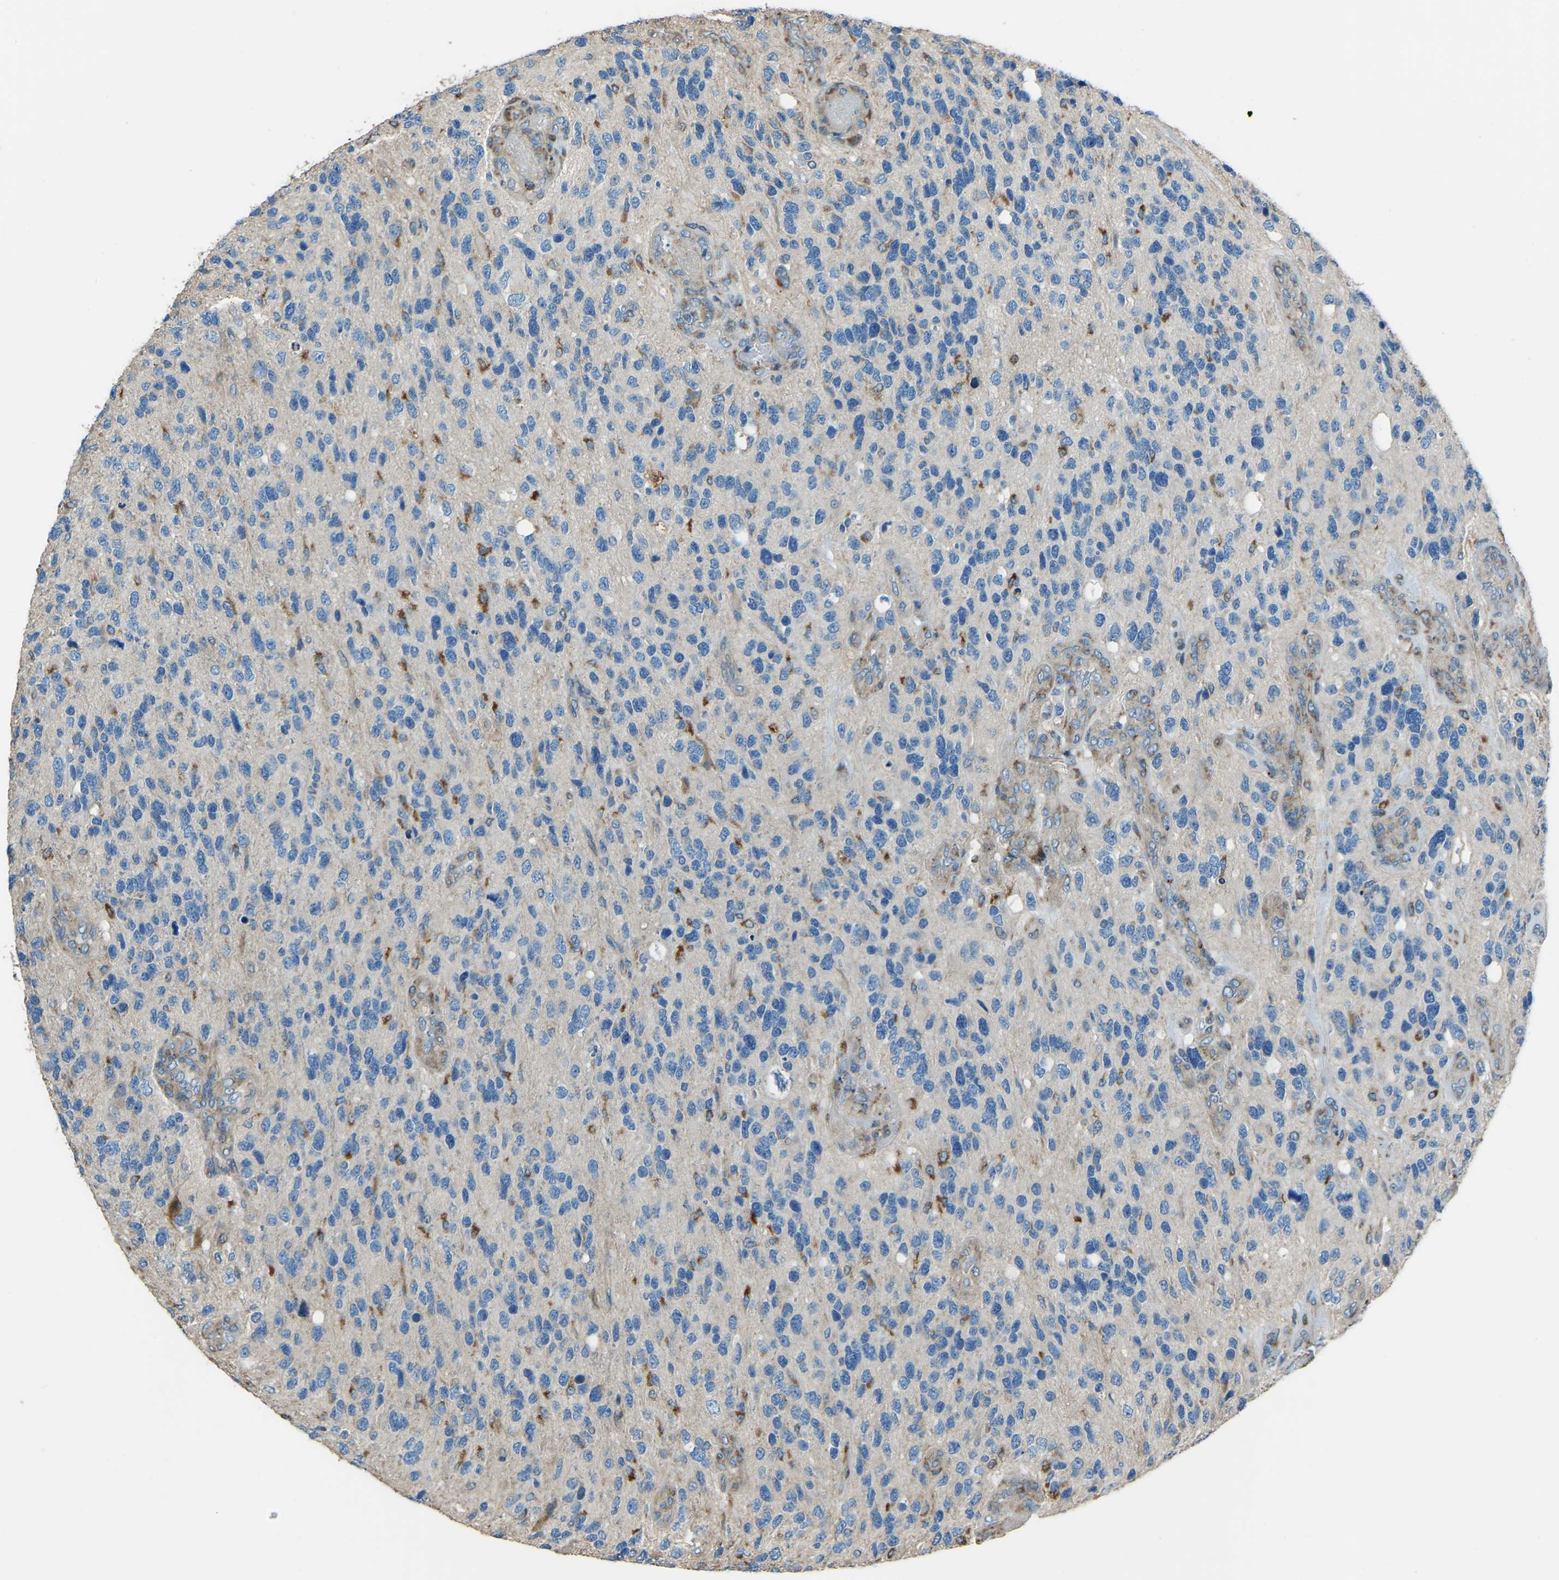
{"staining": {"intensity": "negative", "quantity": "none", "location": "none"}, "tissue": "glioma", "cell_type": "Tumor cells", "image_type": "cancer", "snomed": [{"axis": "morphology", "description": "Glioma, malignant, High grade"}, {"axis": "topography", "description": "Brain"}], "caption": "Immunohistochemistry of glioma reveals no positivity in tumor cells. (DAB IHC with hematoxylin counter stain).", "gene": "COL3A1", "patient": {"sex": "female", "age": 58}}